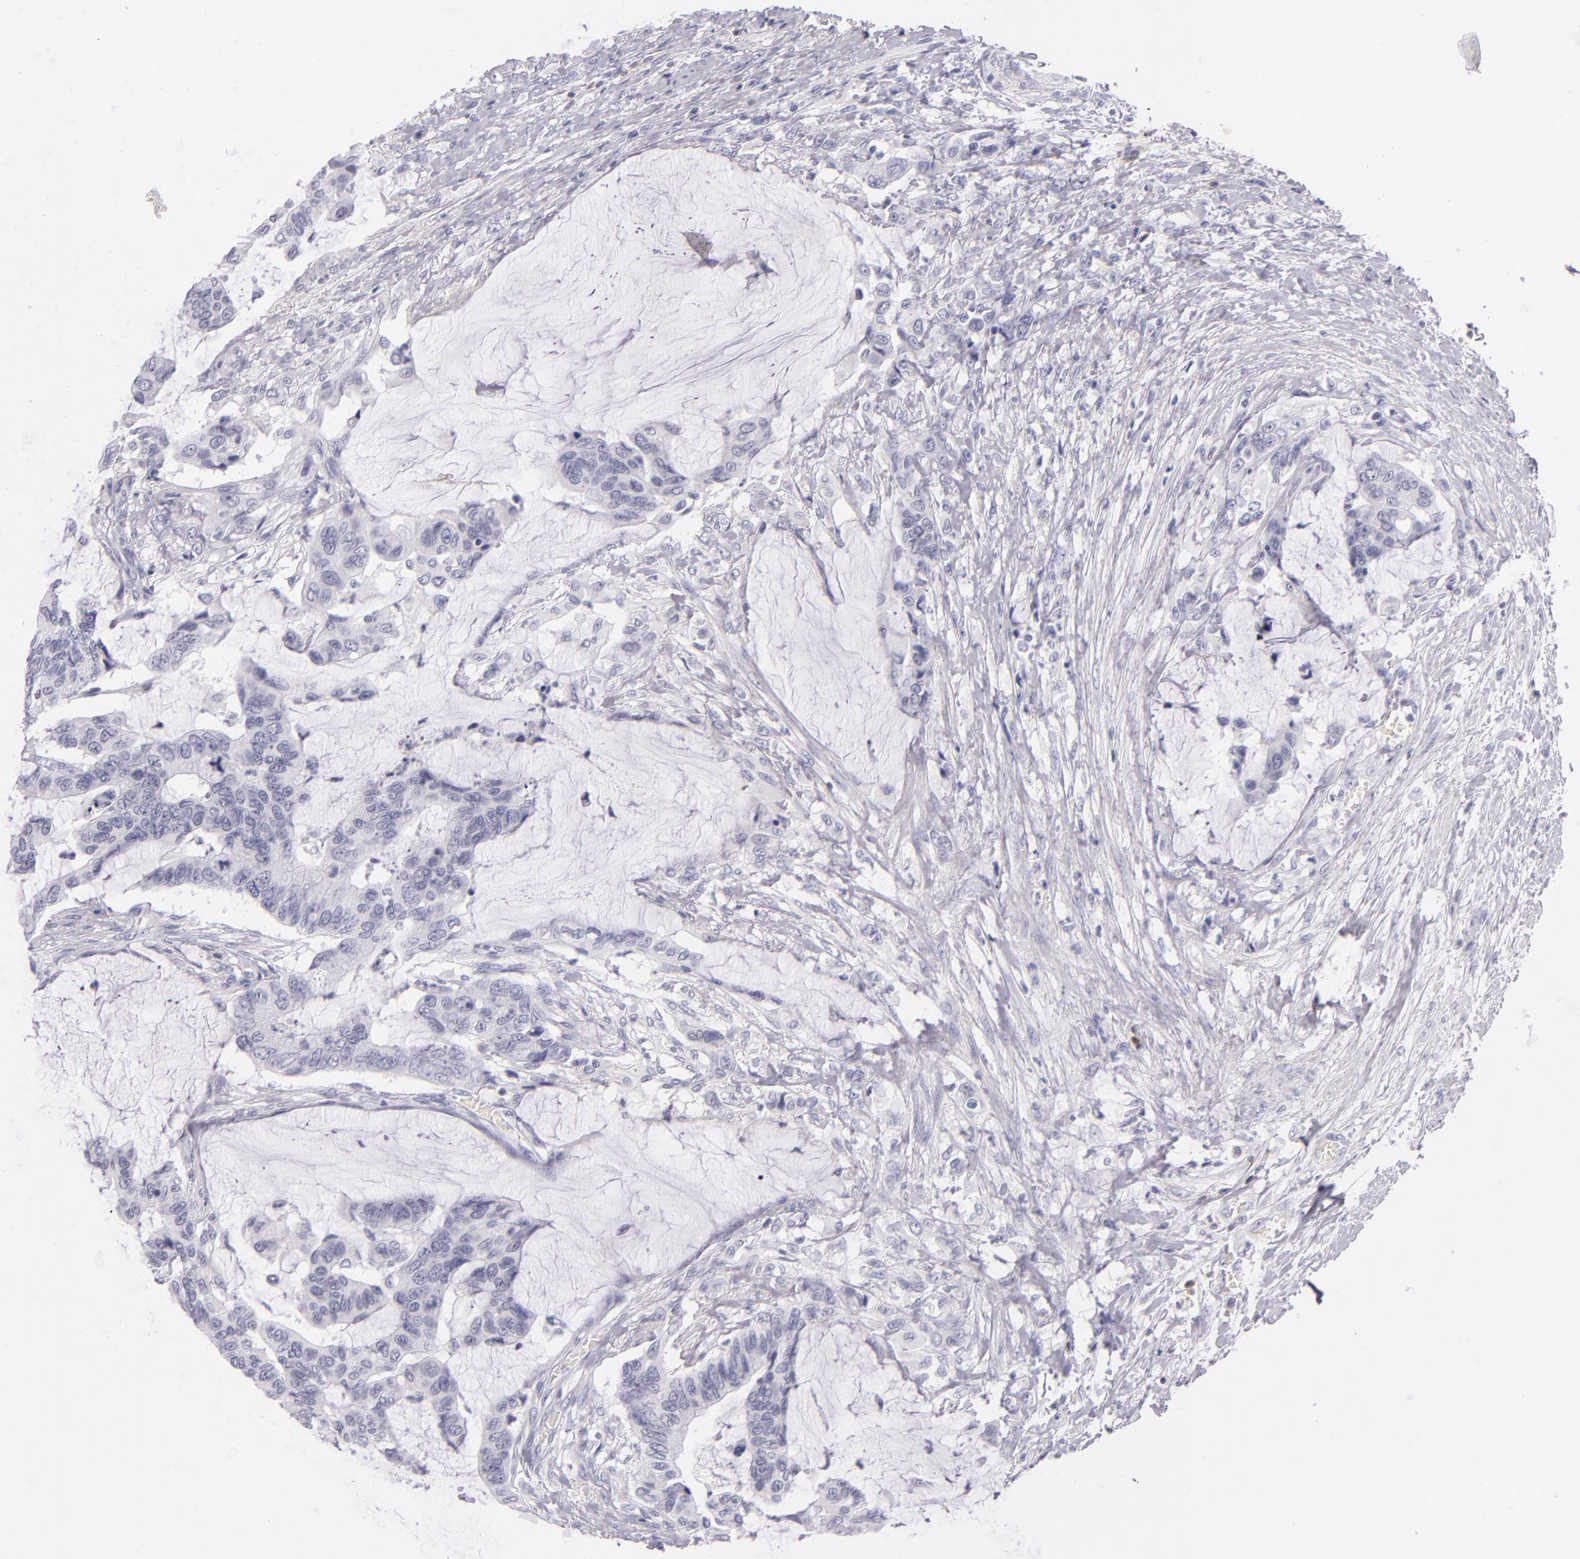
{"staining": {"intensity": "negative", "quantity": "none", "location": "none"}, "tissue": "colorectal cancer", "cell_type": "Tumor cells", "image_type": "cancer", "snomed": [{"axis": "morphology", "description": "Adenocarcinoma, NOS"}, {"axis": "topography", "description": "Rectum"}], "caption": "Colorectal cancer was stained to show a protein in brown. There is no significant staining in tumor cells.", "gene": "CD48", "patient": {"sex": "female", "age": 59}}